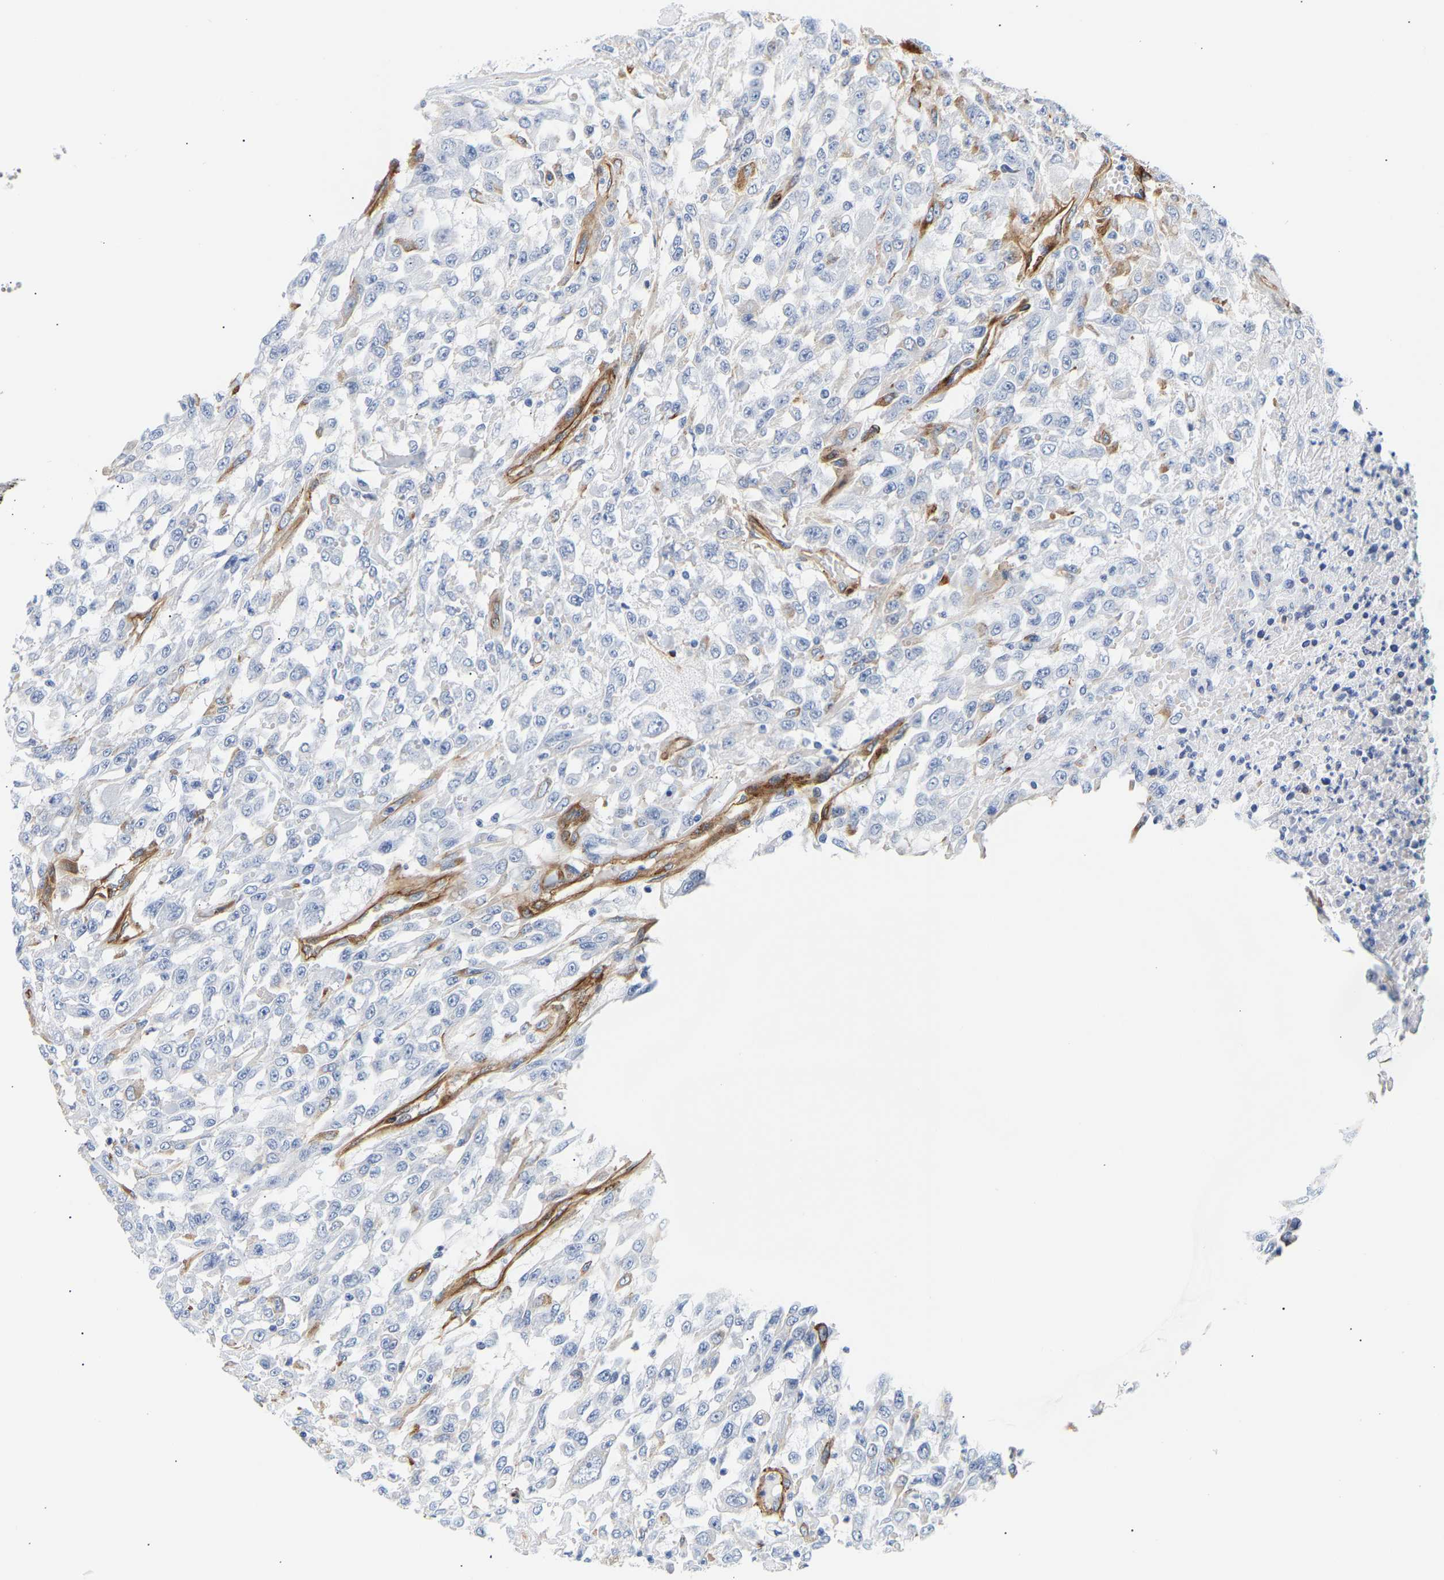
{"staining": {"intensity": "negative", "quantity": "none", "location": "none"}, "tissue": "urothelial cancer", "cell_type": "Tumor cells", "image_type": "cancer", "snomed": [{"axis": "morphology", "description": "Urothelial carcinoma, High grade"}, {"axis": "topography", "description": "Urinary bladder"}], "caption": "Tumor cells show no significant protein positivity in high-grade urothelial carcinoma. (Stains: DAB (3,3'-diaminobenzidine) IHC with hematoxylin counter stain, Microscopy: brightfield microscopy at high magnification).", "gene": "IGFBP7", "patient": {"sex": "male", "age": 46}}